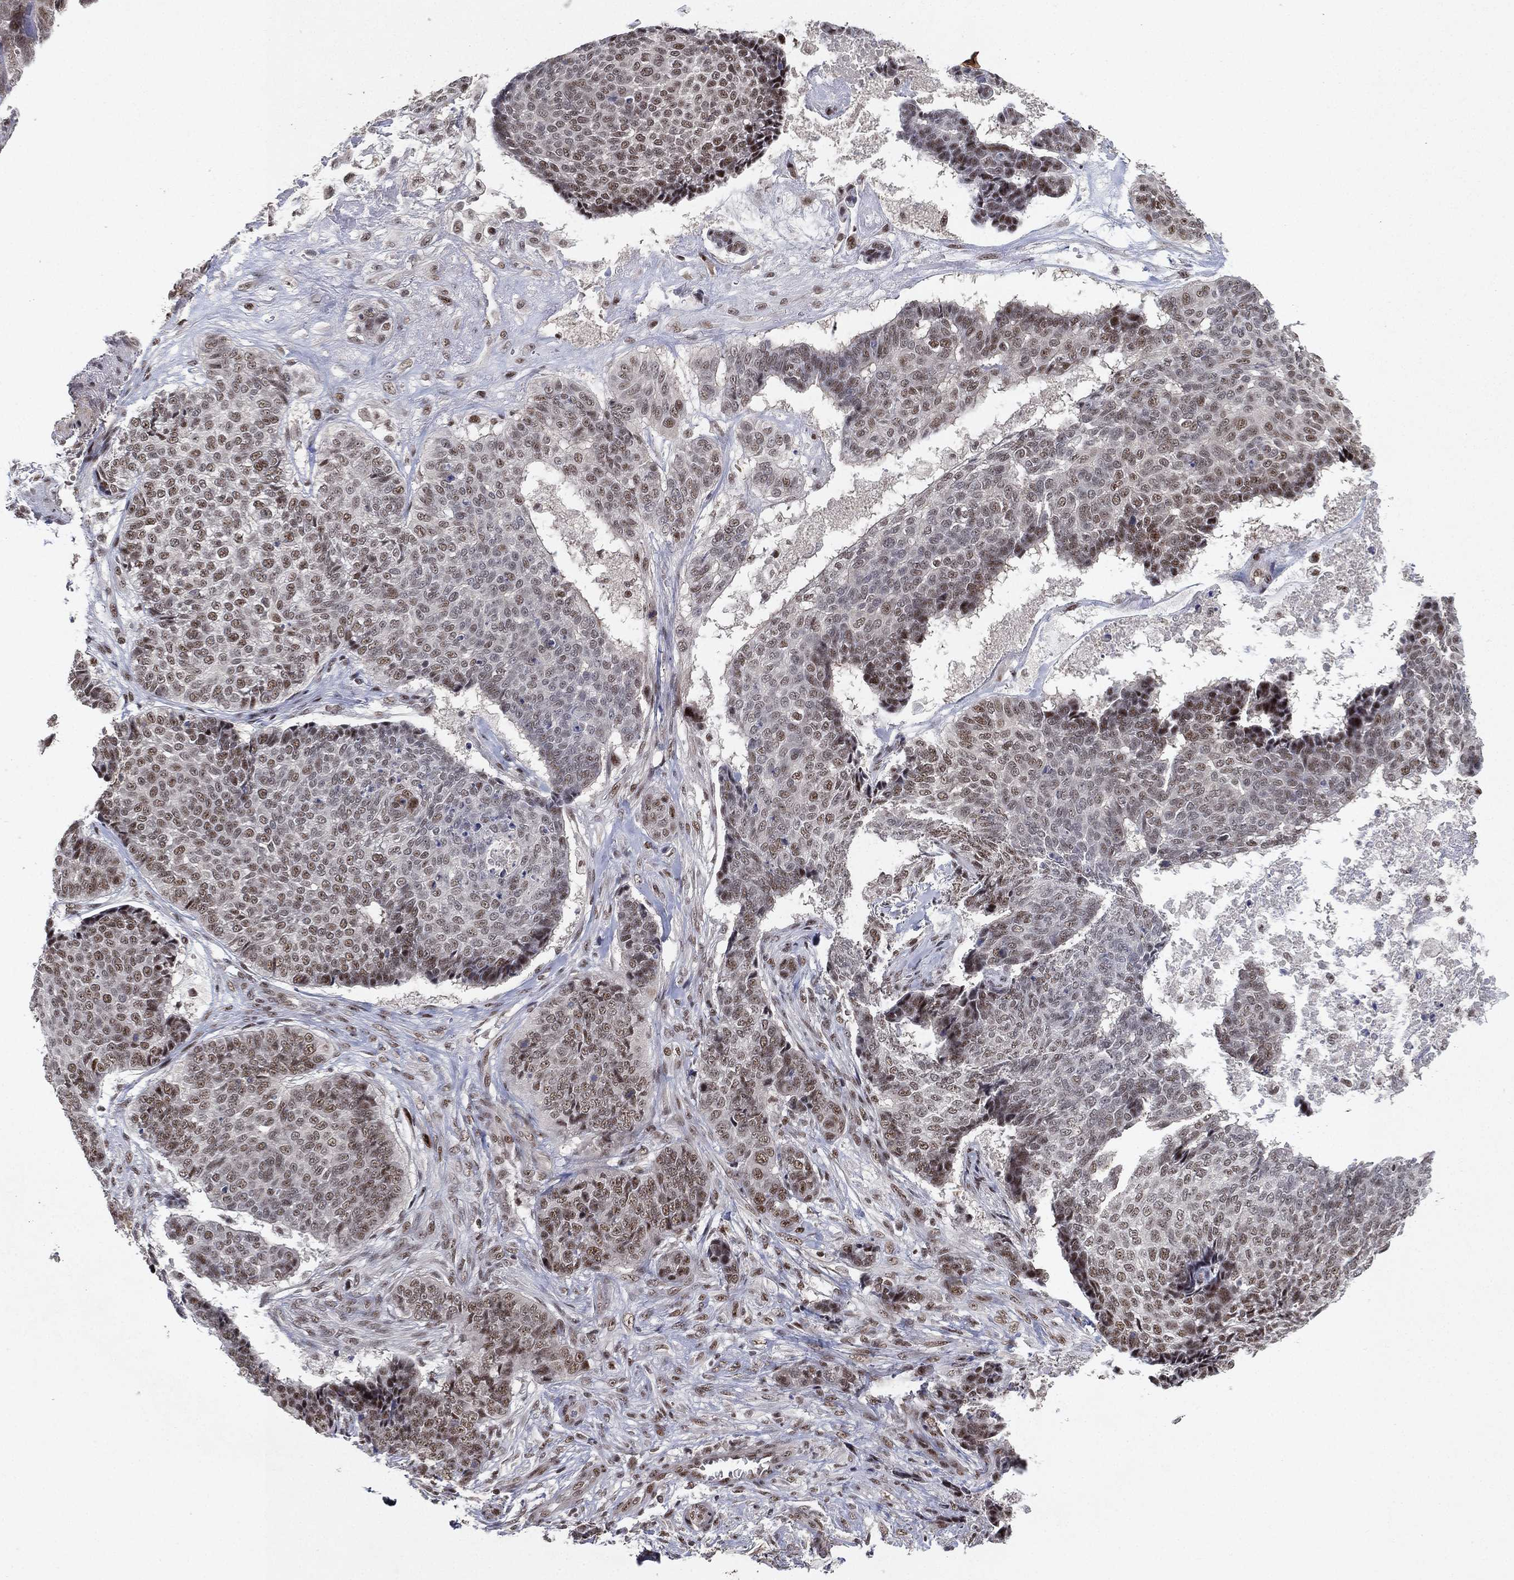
{"staining": {"intensity": "moderate", "quantity": "<25%", "location": "nuclear"}, "tissue": "skin cancer", "cell_type": "Tumor cells", "image_type": "cancer", "snomed": [{"axis": "morphology", "description": "Basal cell carcinoma"}, {"axis": "topography", "description": "Skin"}], "caption": "This micrograph reveals immunohistochemistry staining of basal cell carcinoma (skin), with low moderate nuclear staining in about <25% of tumor cells.", "gene": "DGCR8", "patient": {"sex": "male", "age": 86}}